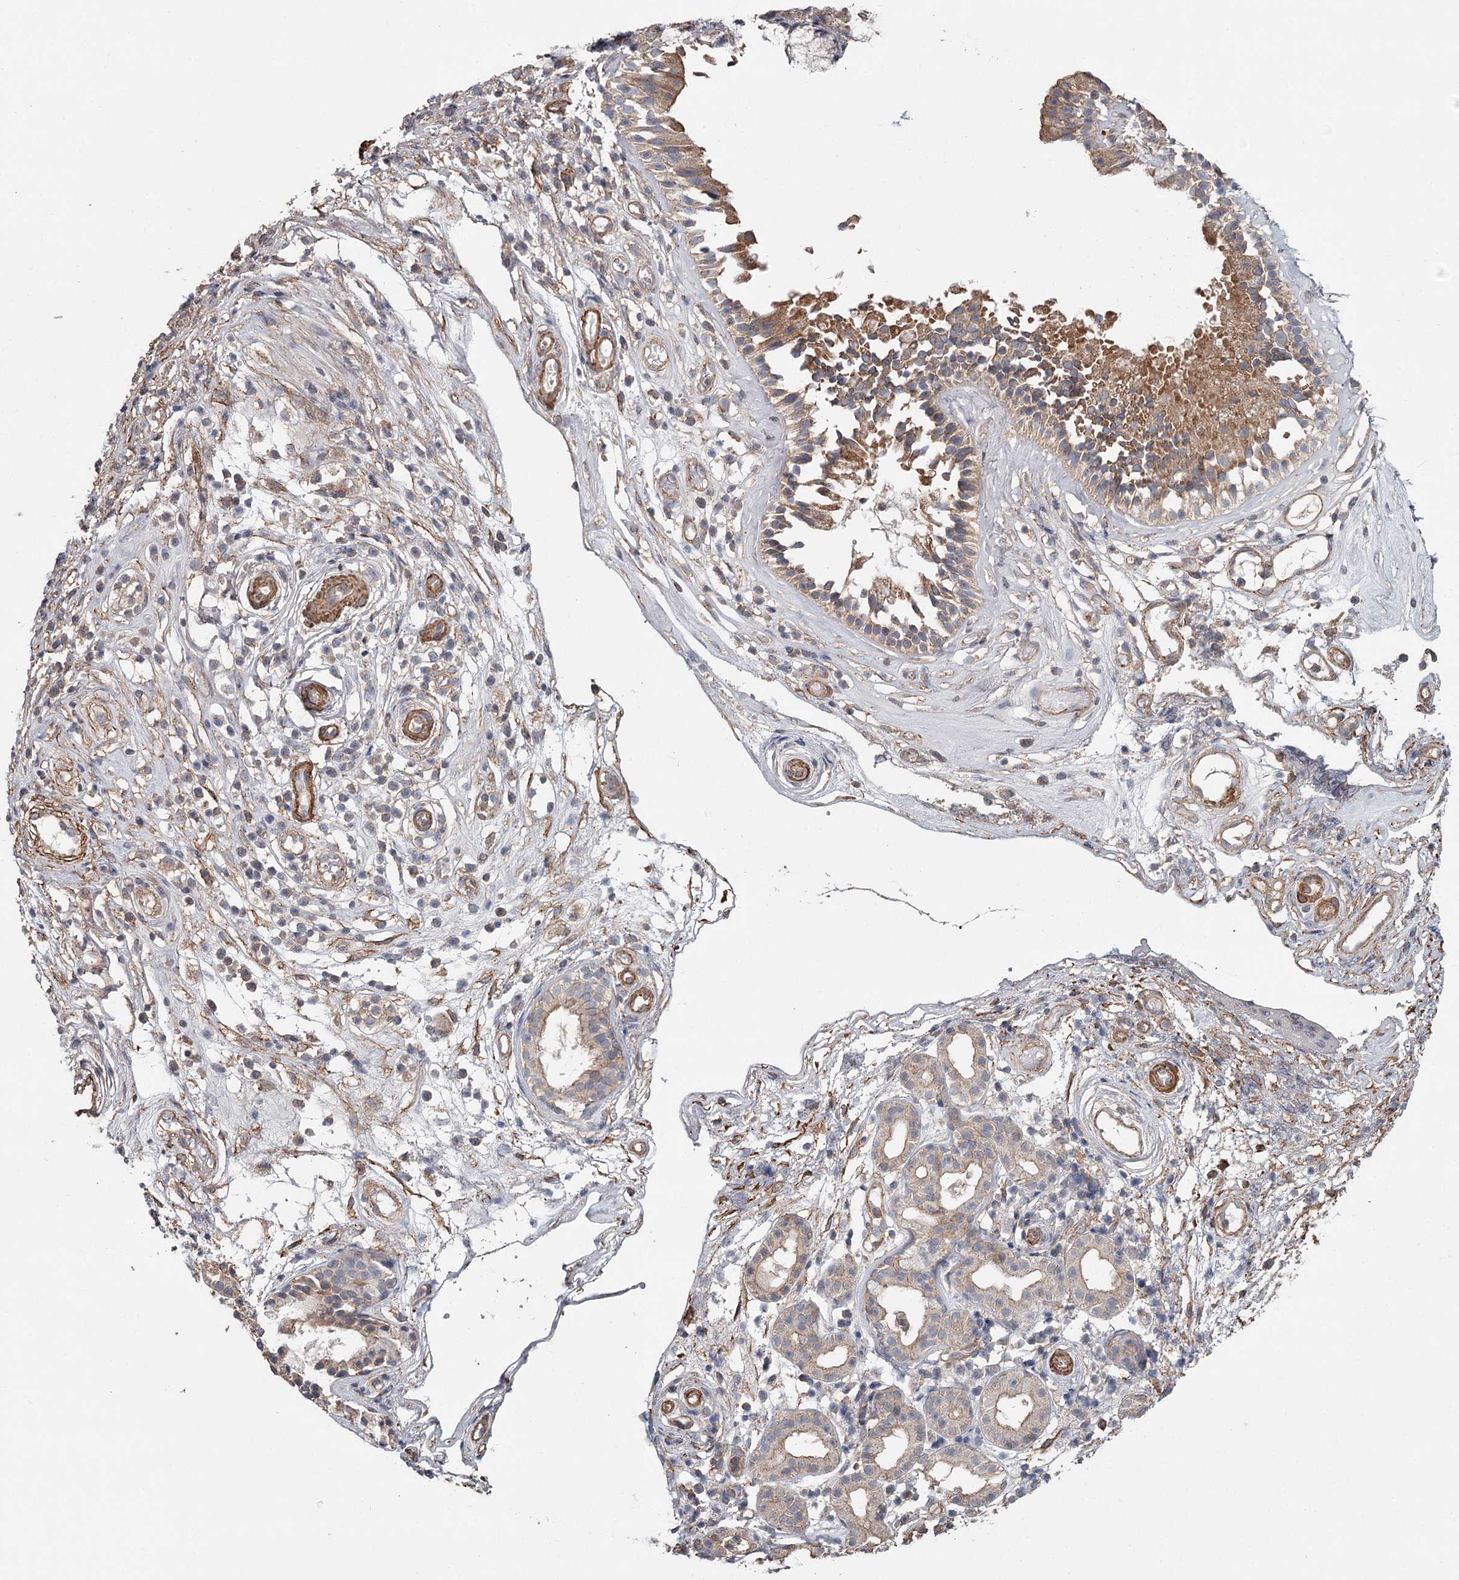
{"staining": {"intensity": "moderate", "quantity": ">75%", "location": "cytoplasmic/membranous"}, "tissue": "nasopharynx", "cell_type": "Respiratory epithelial cells", "image_type": "normal", "snomed": [{"axis": "morphology", "description": "Normal tissue, NOS"}, {"axis": "morphology", "description": "Inflammation, NOS"}, {"axis": "topography", "description": "Nasopharynx"}], "caption": "Immunohistochemistry of normal nasopharynx displays medium levels of moderate cytoplasmic/membranous positivity in approximately >75% of respiratory epithelial cells.", "gene": "DHRS9", "patient": {"sex": "male", "age": 29}}